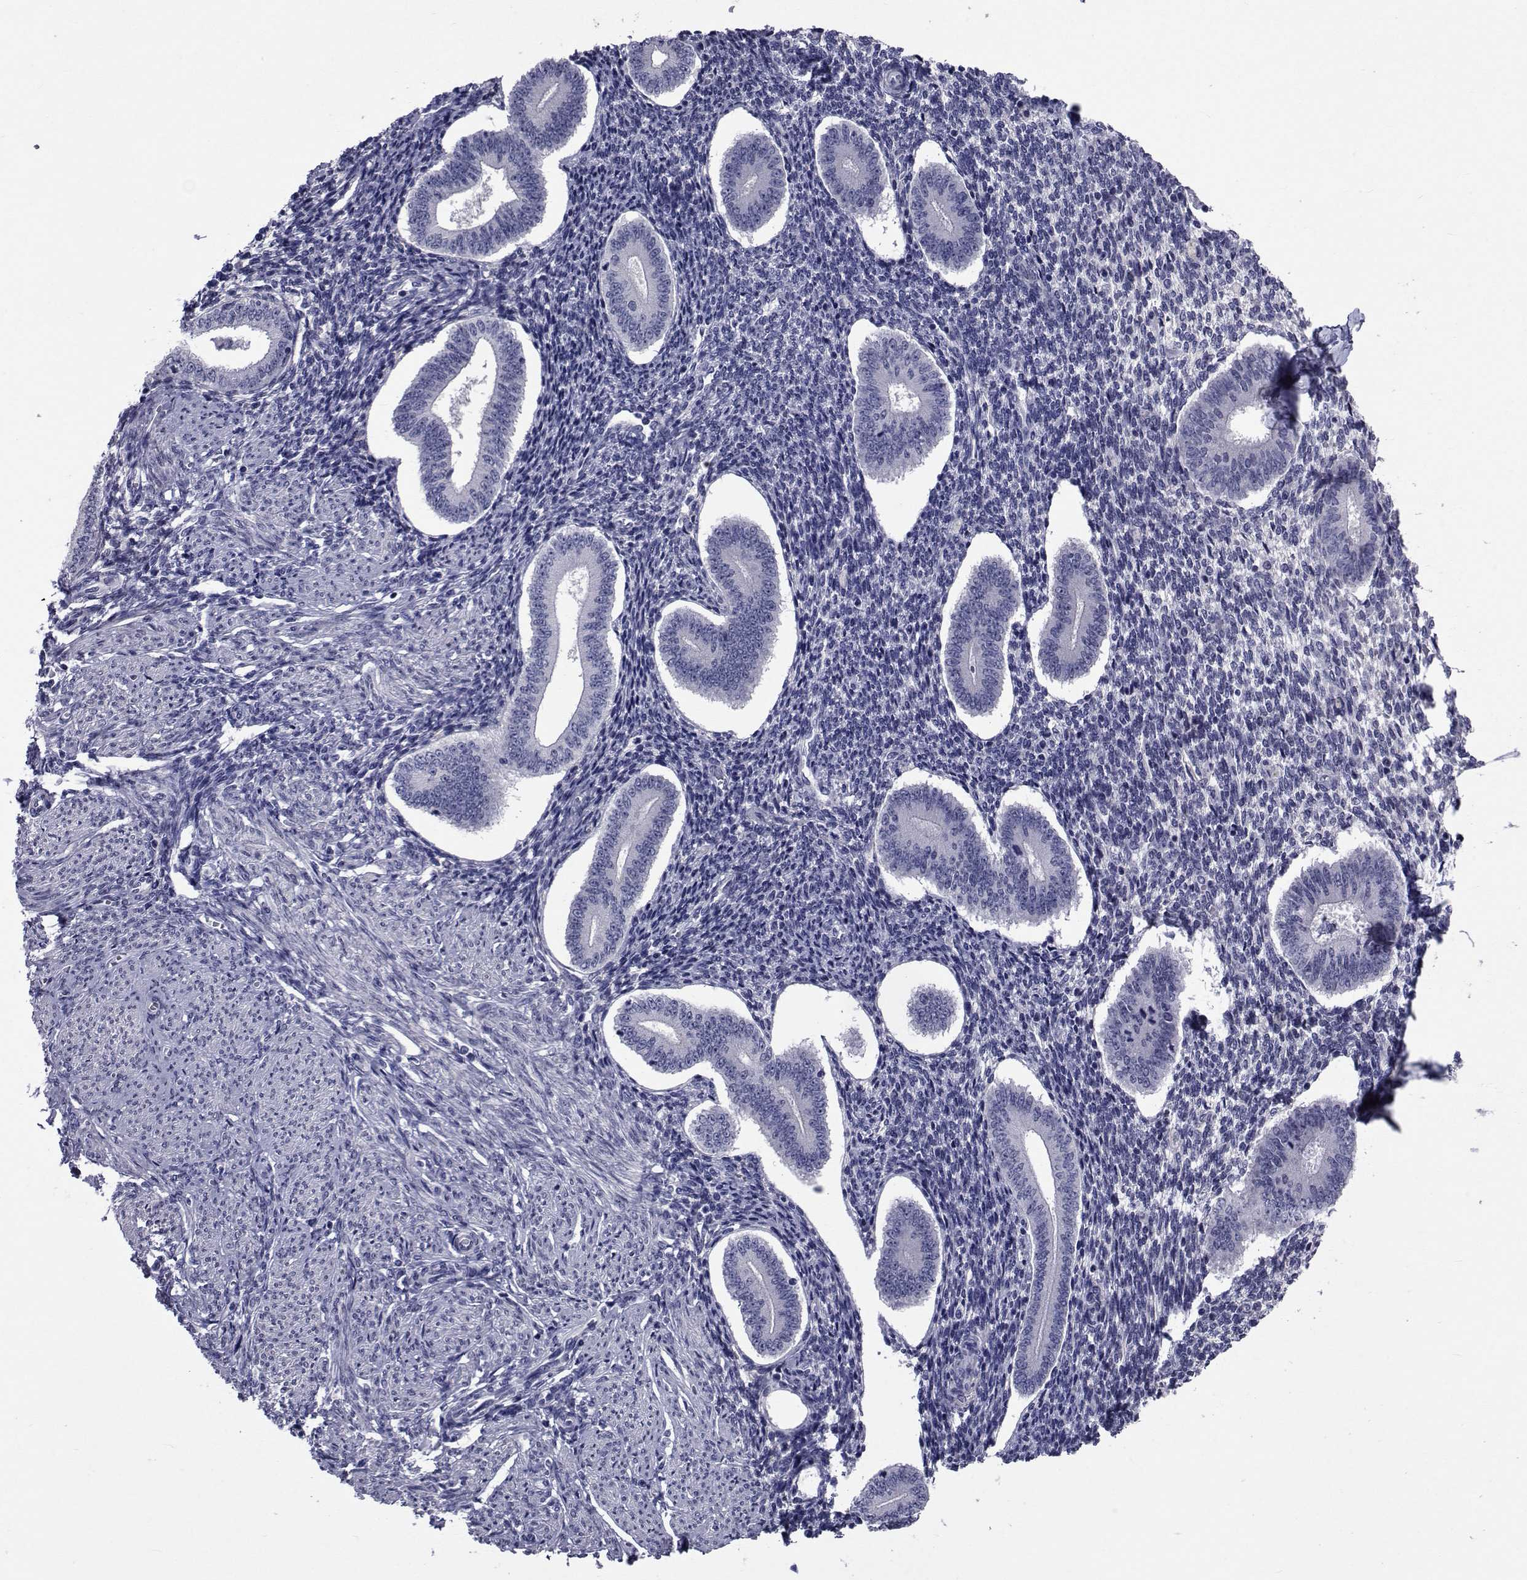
{"staining": {"intensity": "negative", "quantity": "none", "location": "none"}, "tissue": "endometrium", "cell_type": "Cells in endometrial stroma", "image_type": "normal", "snomed": [{"axis": "morphology", "description": "Normal tissue, NOS"}, {"axis": "topography", "description": "Endometrium"}], "caption": "The histopathology image displays no significant staining in cells in endometrial stroma of endometrium.", "gene": "SEMA5B", "patient": {"sex": "female", "age": 40}}